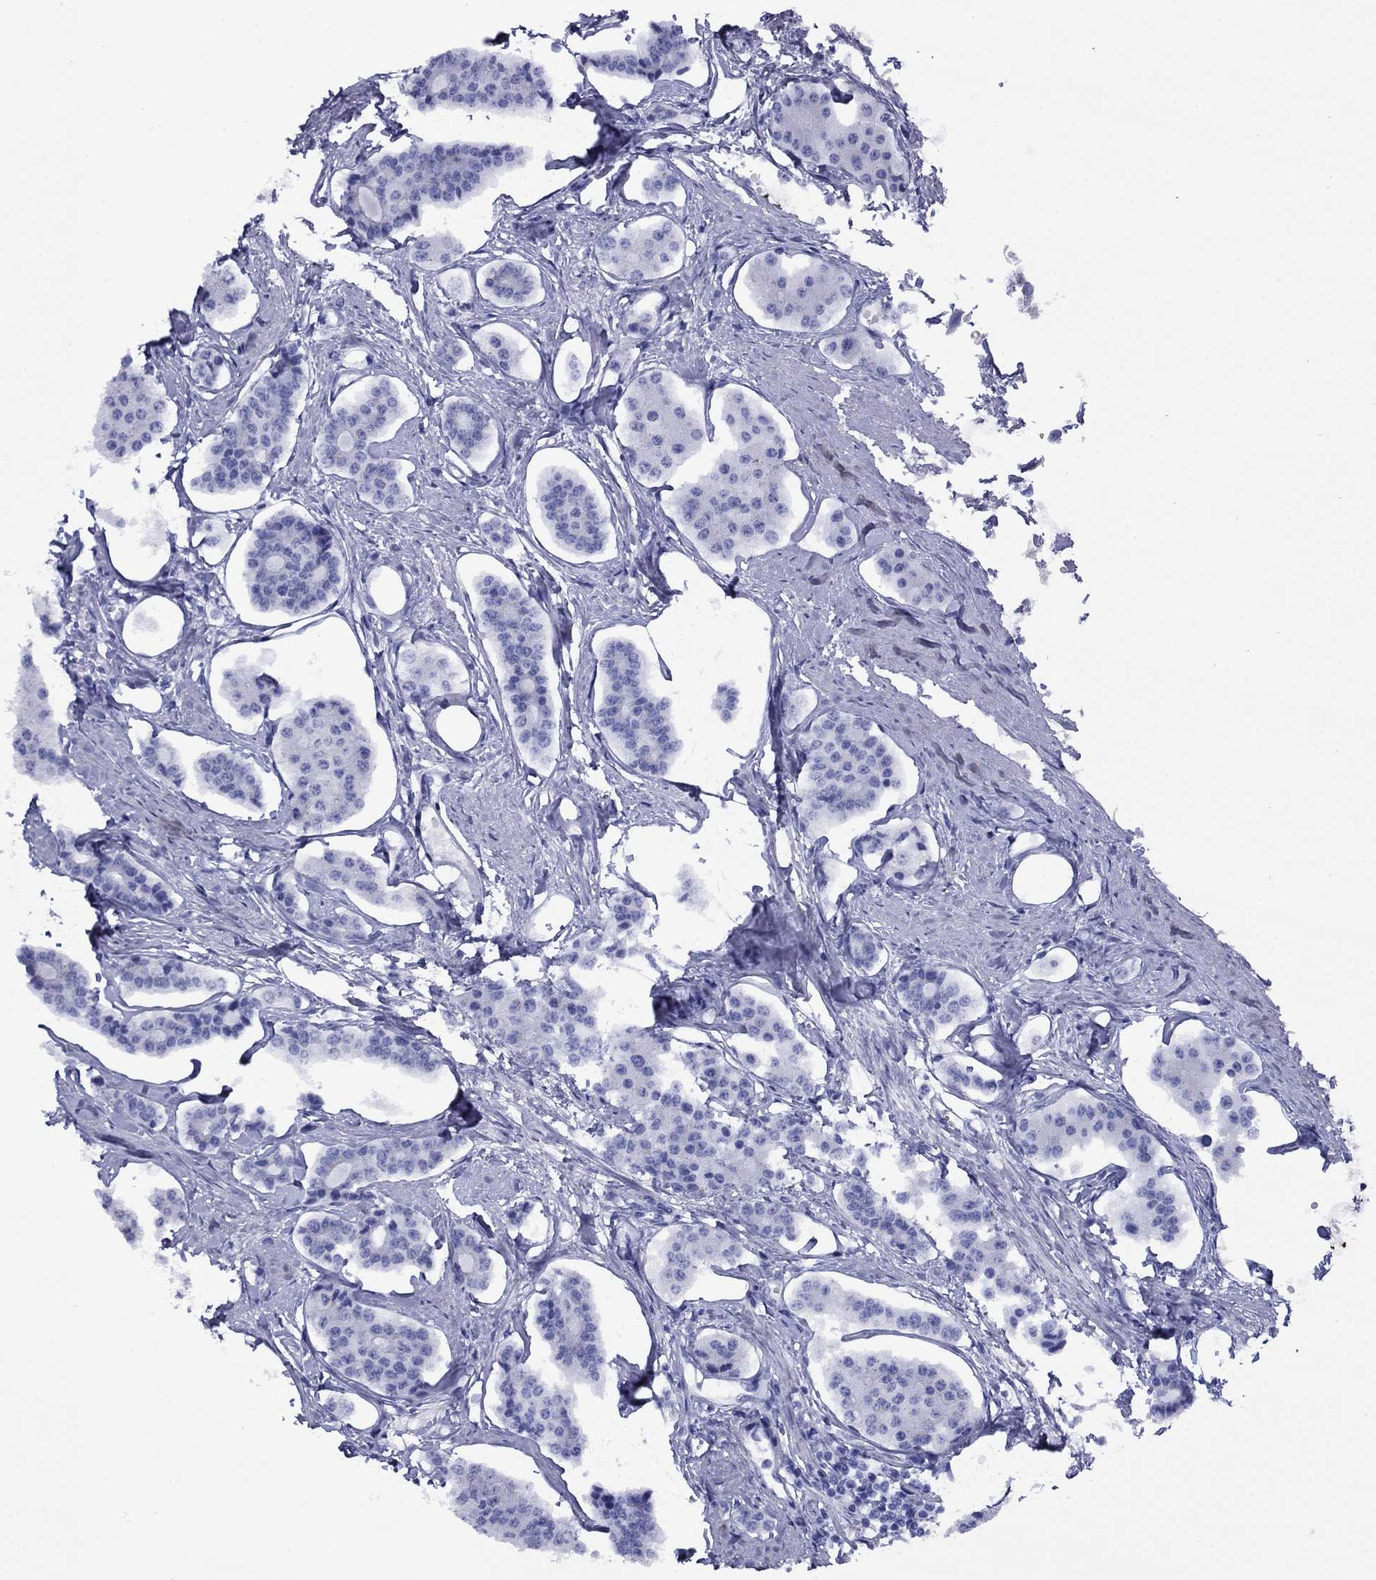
{"staining": {"intensity": "negative", "quantity": "none", "location": "none"}, "tissue": "carcinoid", "cell_type": "Tumor cells", "image_type": "cancer", "snomed": [{"axis": "morphology", "description": "Carcinoid, malignant, NOS"}, {"axis": "topography", "description": "Small intestine"}], "caption": "IHC of carcinoid demonstrates no positivity in tumor cells.", "gene": "APOA2", "patient": {"sex": "female", "age": 65}}